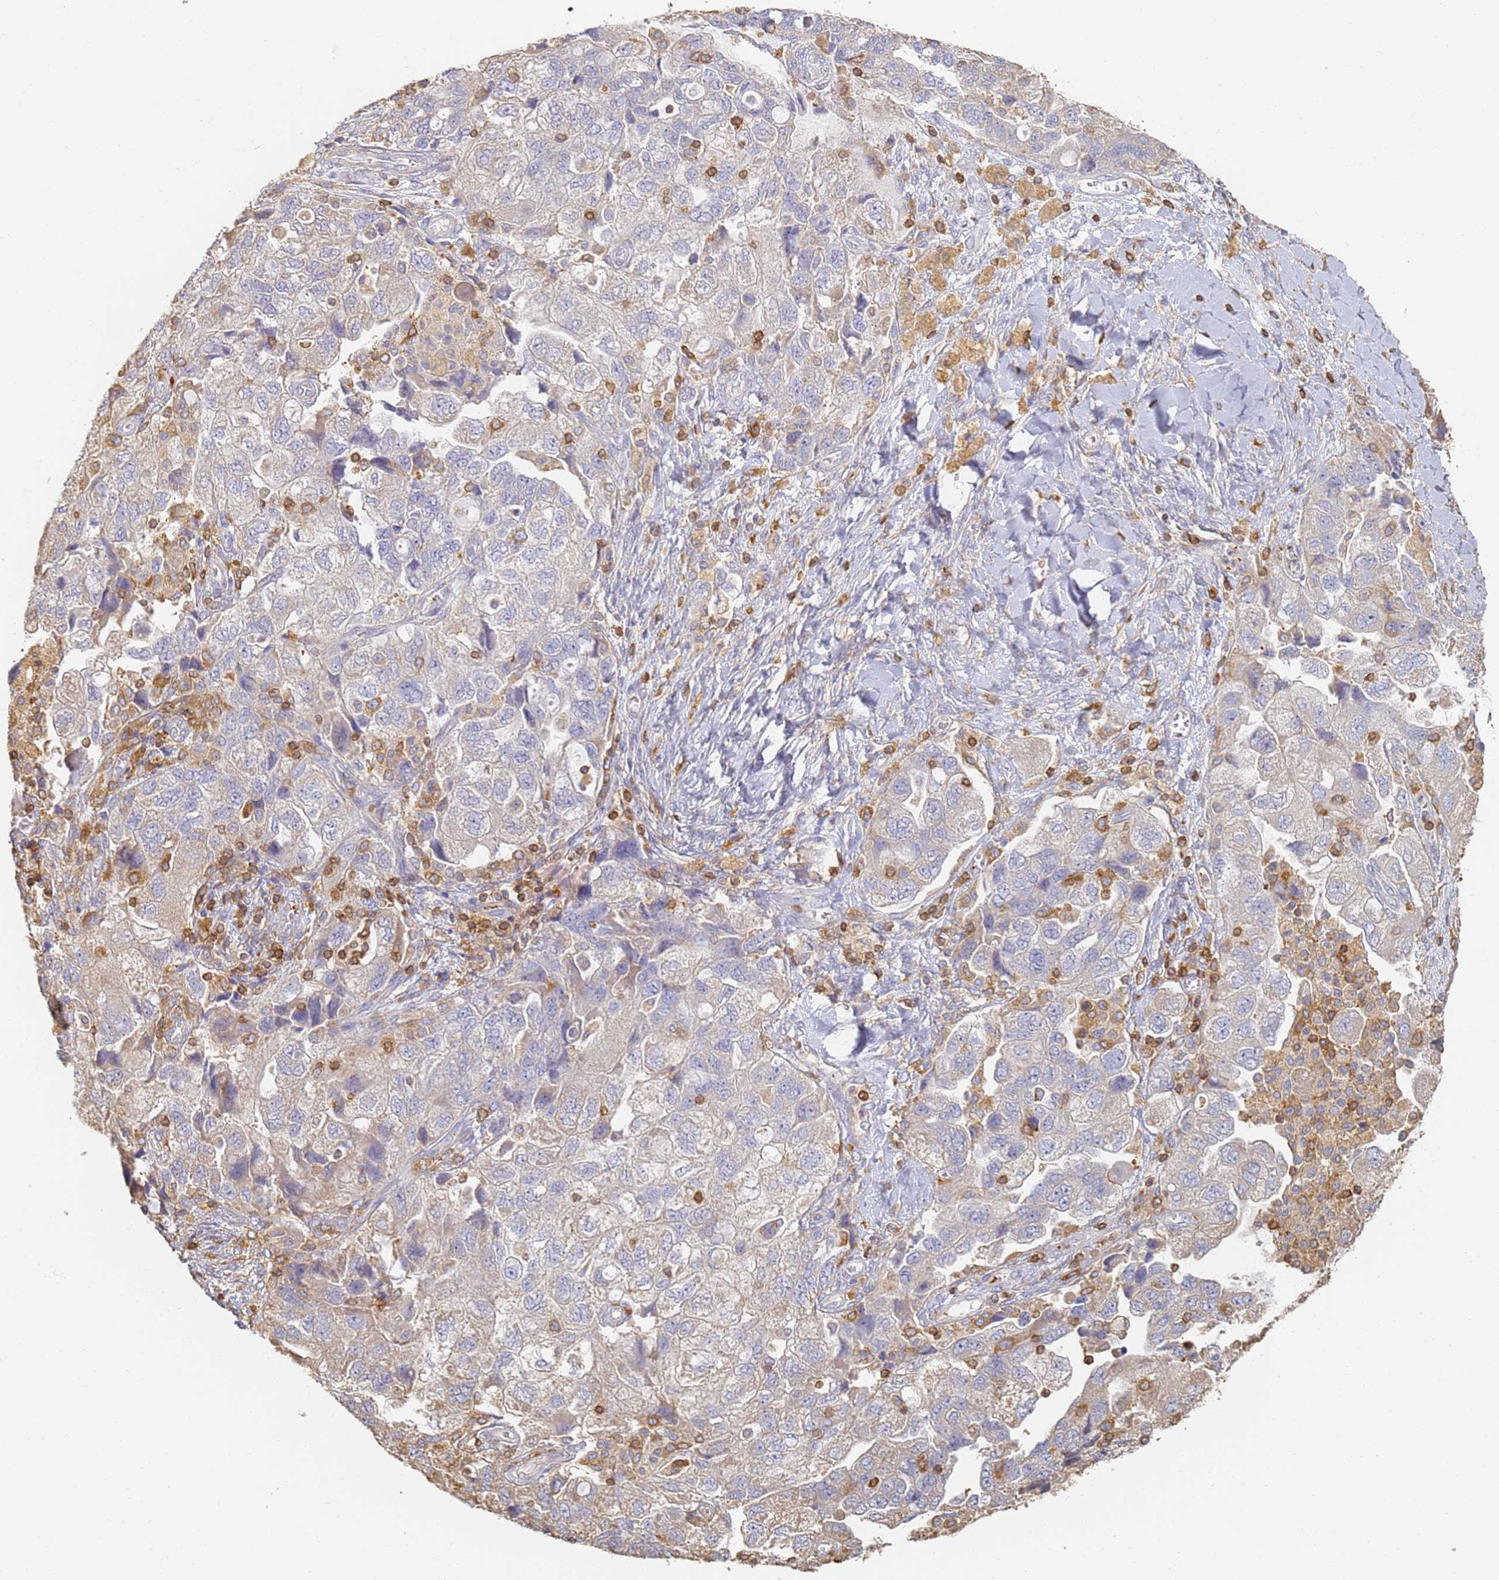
{"staining": {"intensity": "negative", "quantity": "none", "location": "none"}, "tissue": "ovarian cancer", "cell_type": "Tumor cells", "image_type": "cancer", "snomed": [{"axis": "morphology", "description": "Carcinoma, NOS"}, {"axis": "morphology", "description": "Cystadenocarcinoma, serous, NOS"}, {"axis": "topography", "description": "Ovary"}], "caption": "High power microscopy image of an IHC photomicrograph of ovarian cancer (carcinoma), revealing no significant staining in tumor cells.", "gene": "BIN2", "patient": {"sex": "female", "age": 69}}